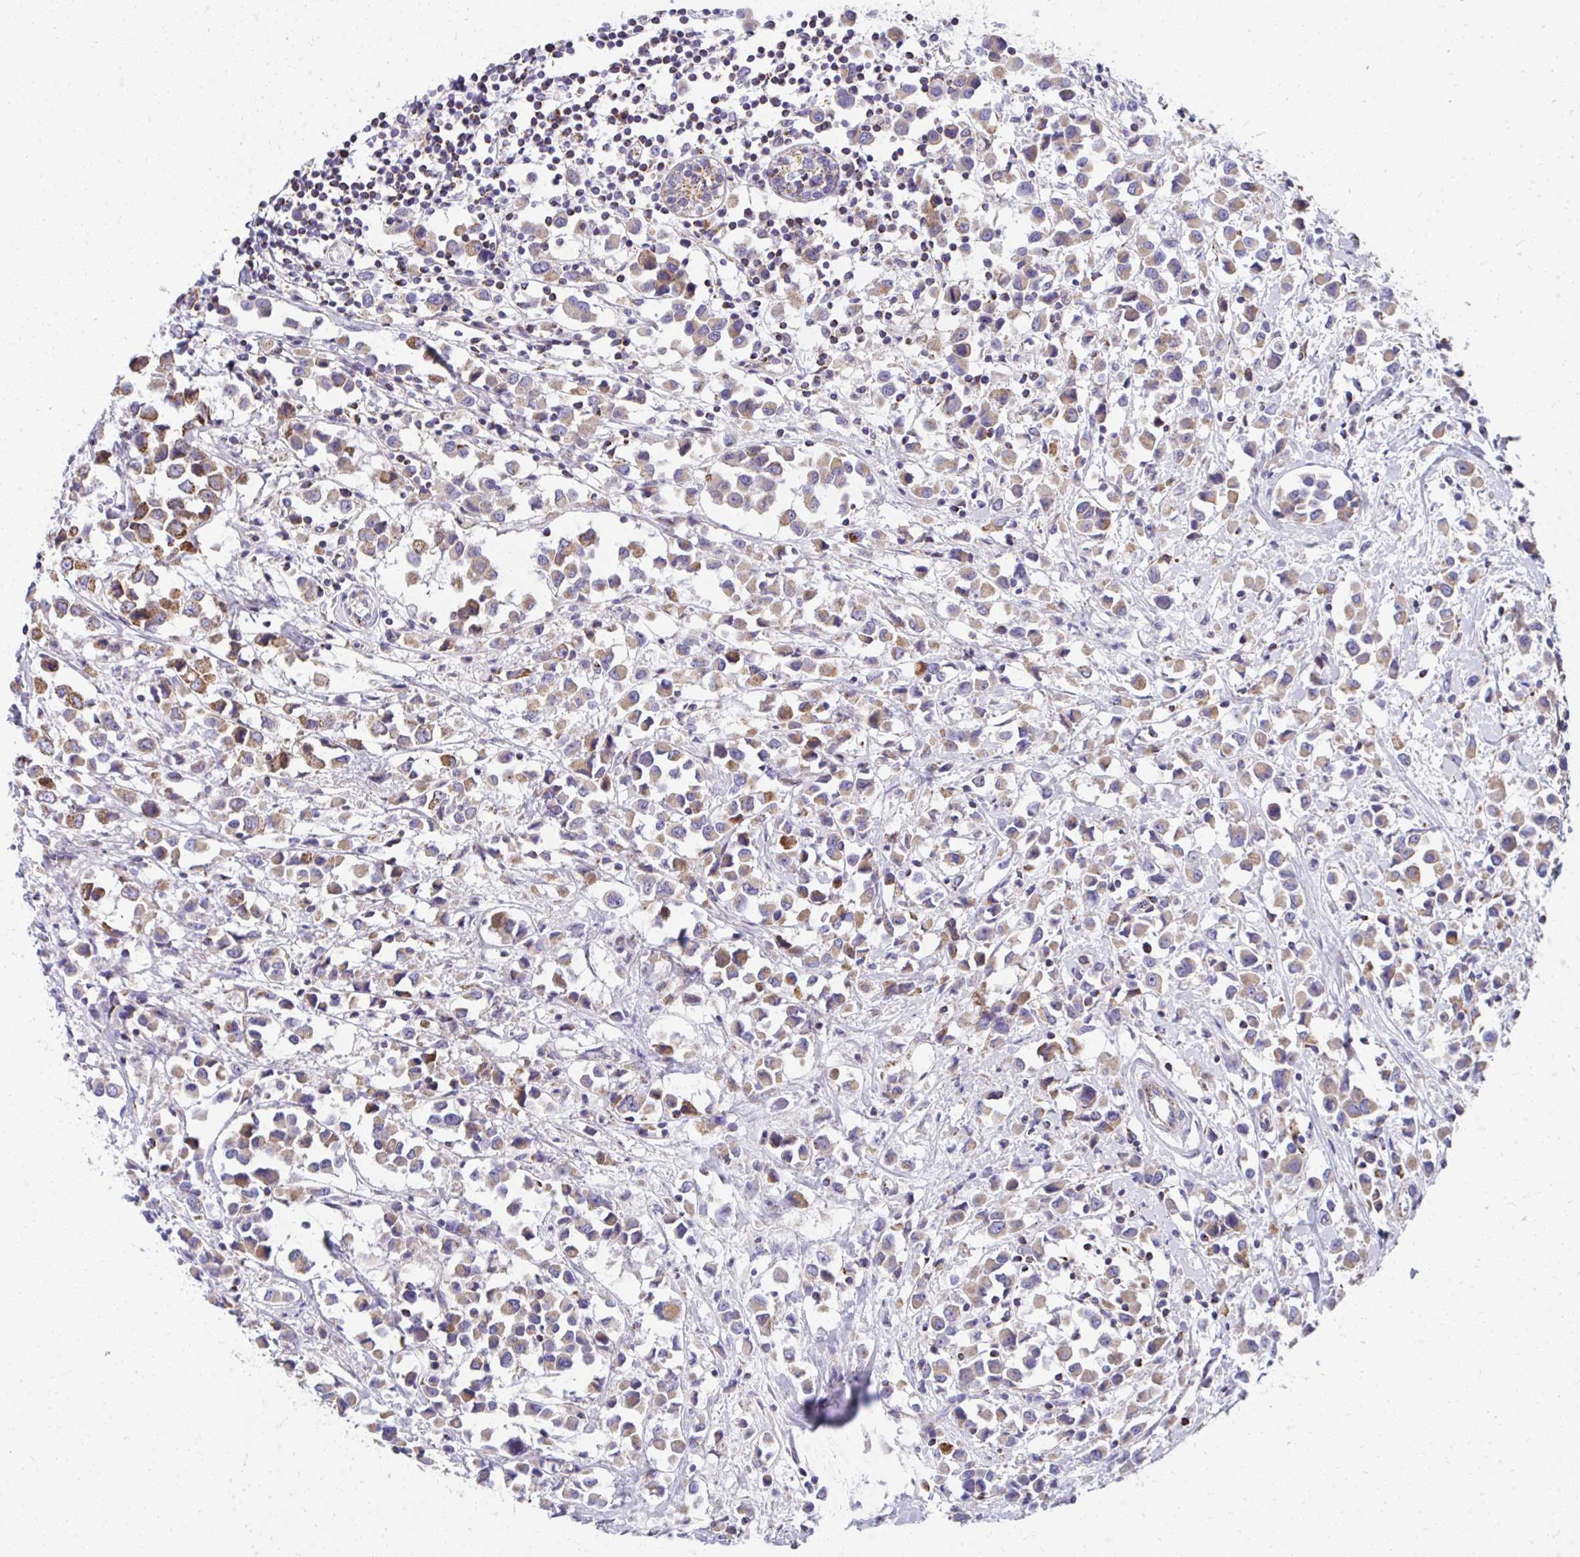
{"staining": {"intensity": "moderate", "quantity": ">75%", "location": "cytoplasmic/membranous"}, "tissue": "breast cancer", "cell_type": "Tumor cells", "image_type": "cancer", "snomed": [{"axis": "morphology", "description": "Duct carcinoma"}, {"axis": "topography", "description": "Breast"}], "caption": "A high-resolution photomicrograph shows IHC staining of breast invasive ductal carcinoma, which displays moderate cytoplasmic/membranous positivity in approximately >75% of tumor cells.", "gene": "IL37", "patient": {"sex": "female", "age": 61}}